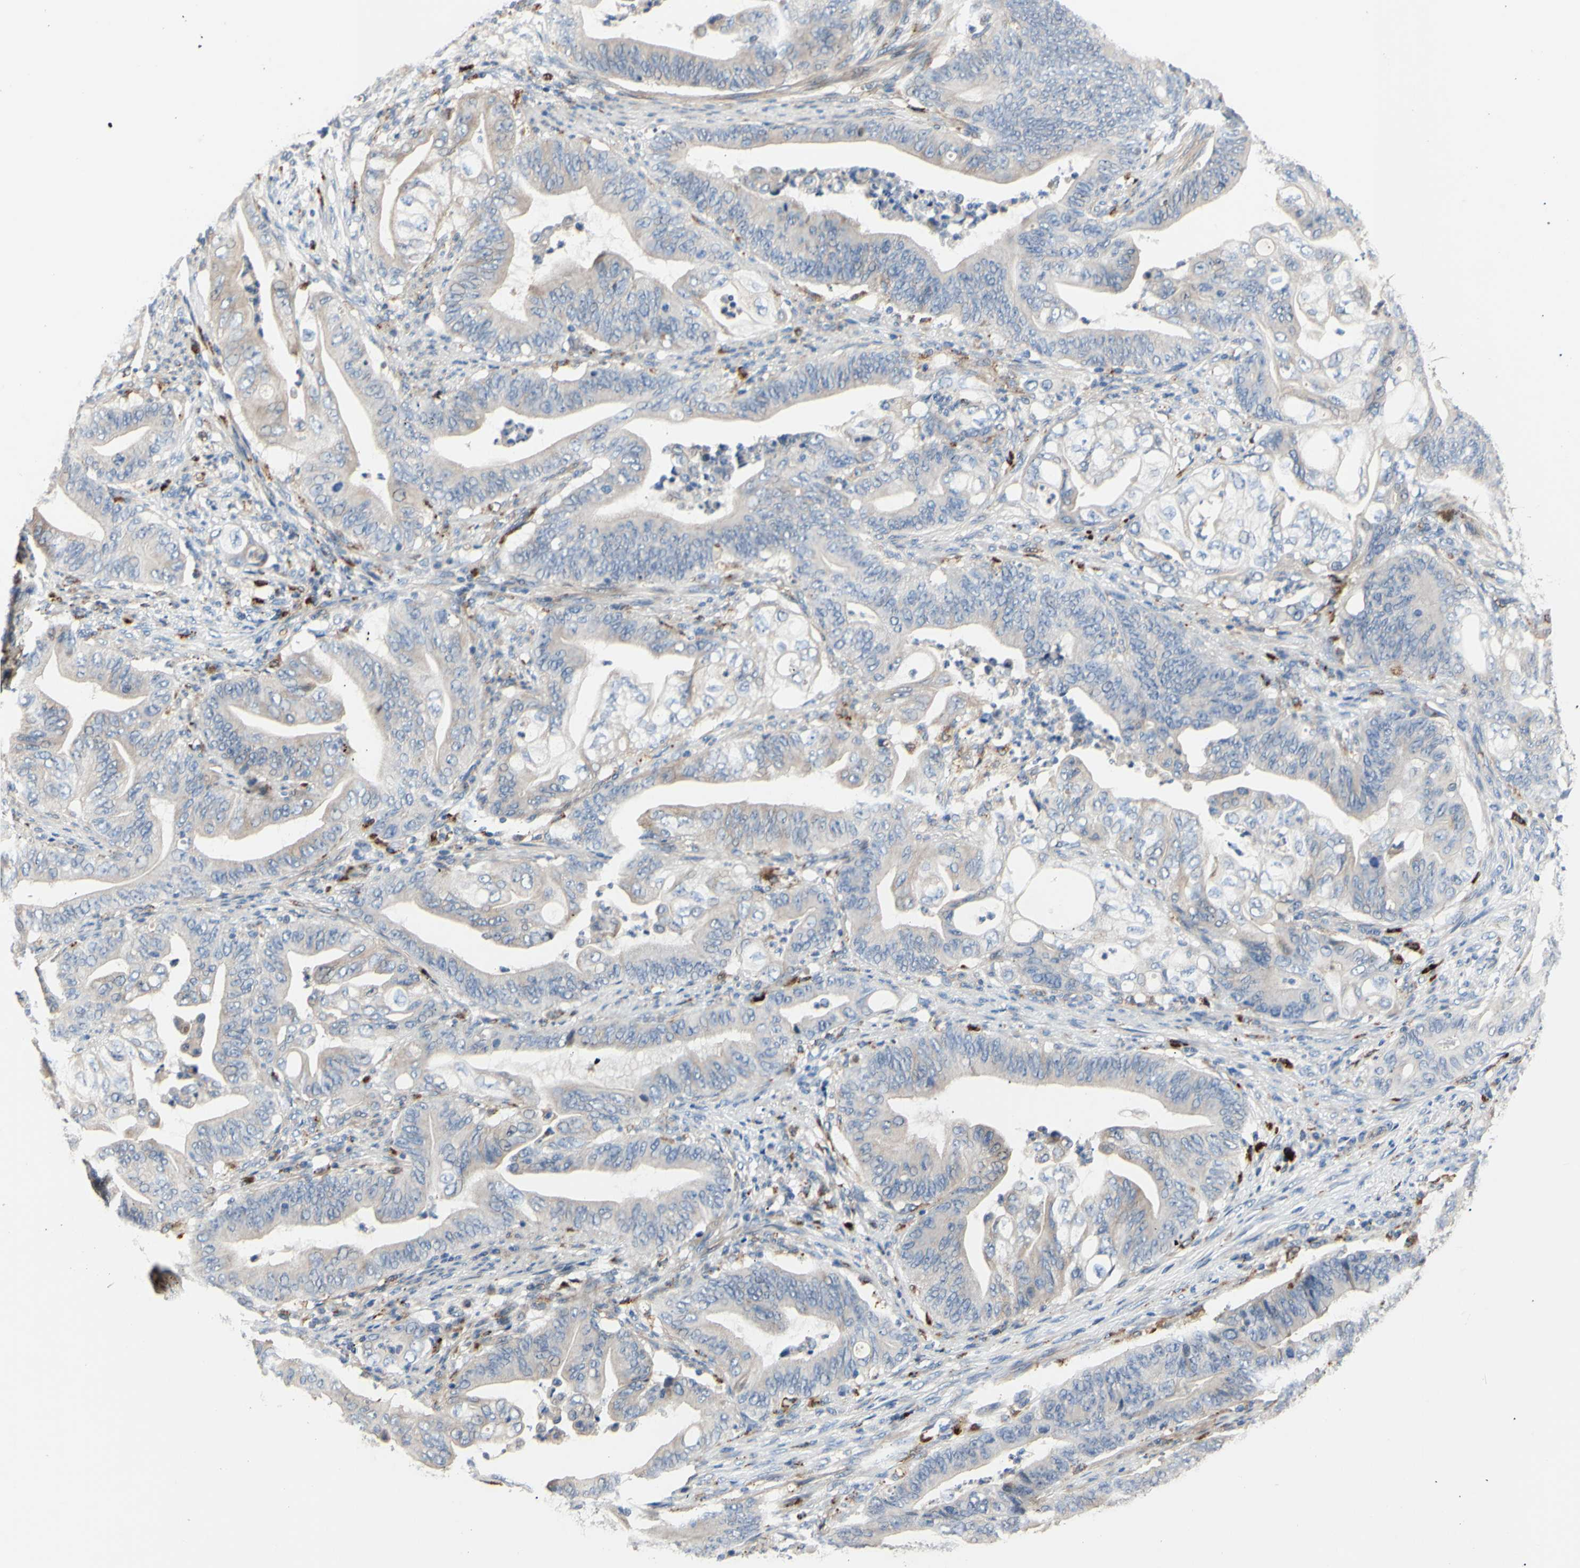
{"staining": {"intensity": "negative", "quantity": "none", "location": "none"}, "tissue": "stomach cancer", "cell_type": "Tumor cells", "image_type": "cancer", "snomed": [{"axis": "morphology", "description": "Adenocarcinoma, NOS"}, {"axis": "topography", "description": "Stomach"}], "caption": "An IHC image of stomach cancer (adenocarcinoma) is shown. There is no staining in tumor cells of stomach cancer (adenocarcinoma).", "gene": "CDON", "patient": {"sex": "female", "age": 73}}